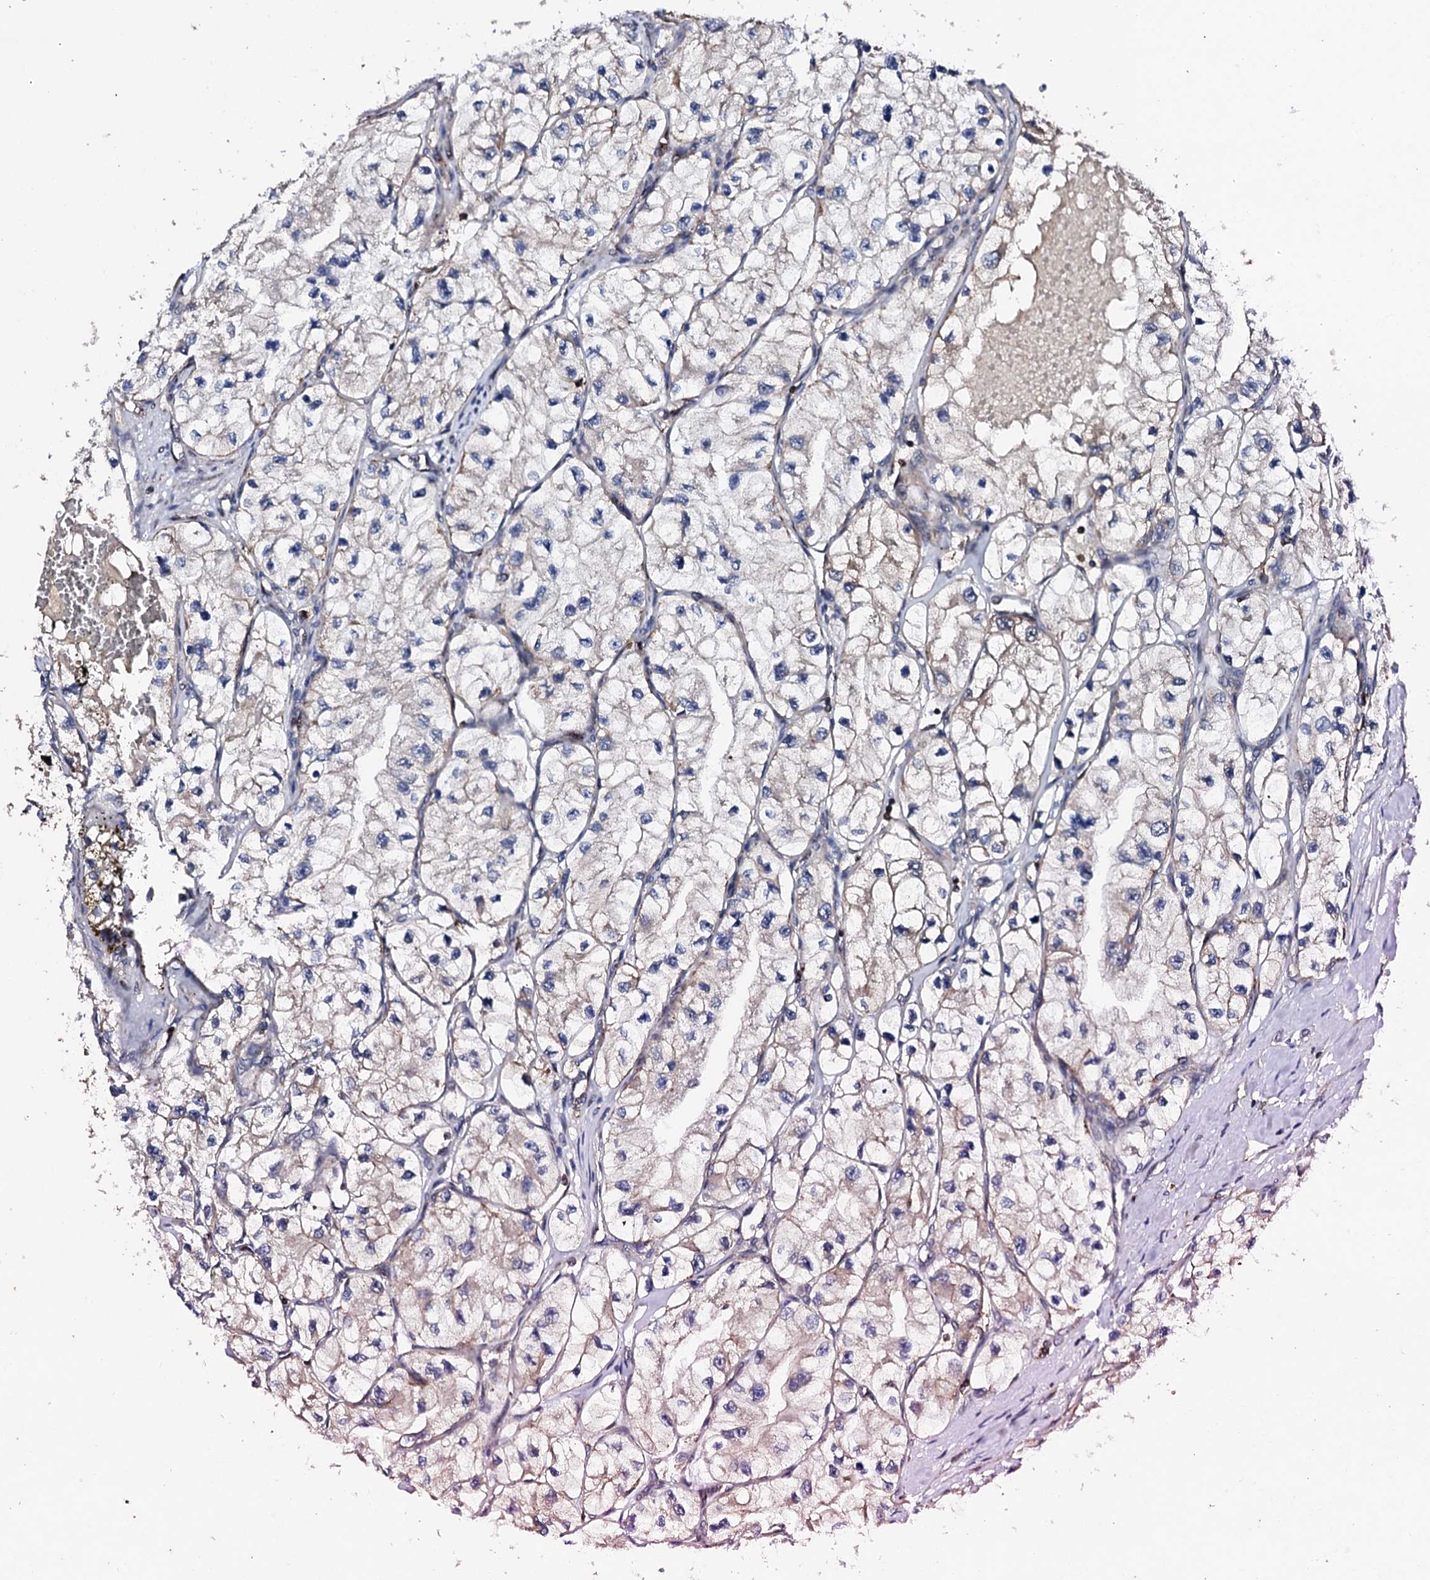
{"staining": {"intensity": "weak", "quantity": "<25%", "location": "cytoplasmic/membranous"}, "tissue": "renal cancer", "cell_type": "Tumor cells", "image_type": "cancer", "snomed": [{"axis": "morphology", "description": "Adenocarcinoma, NOS"}, {"axis": "topography", "description": "Kidney"}], "caption": "Immunohistochemistry of renal adenocarcinoma reveals no positivity in tumor cells. (DAB (3,3'-diaminobenzidine) immunohistochemistry (IHC) visualized using brightfield microscopy, high magnification).", "gene": "GTPBP4", "patient": {"sex": "female", "age": 57}}